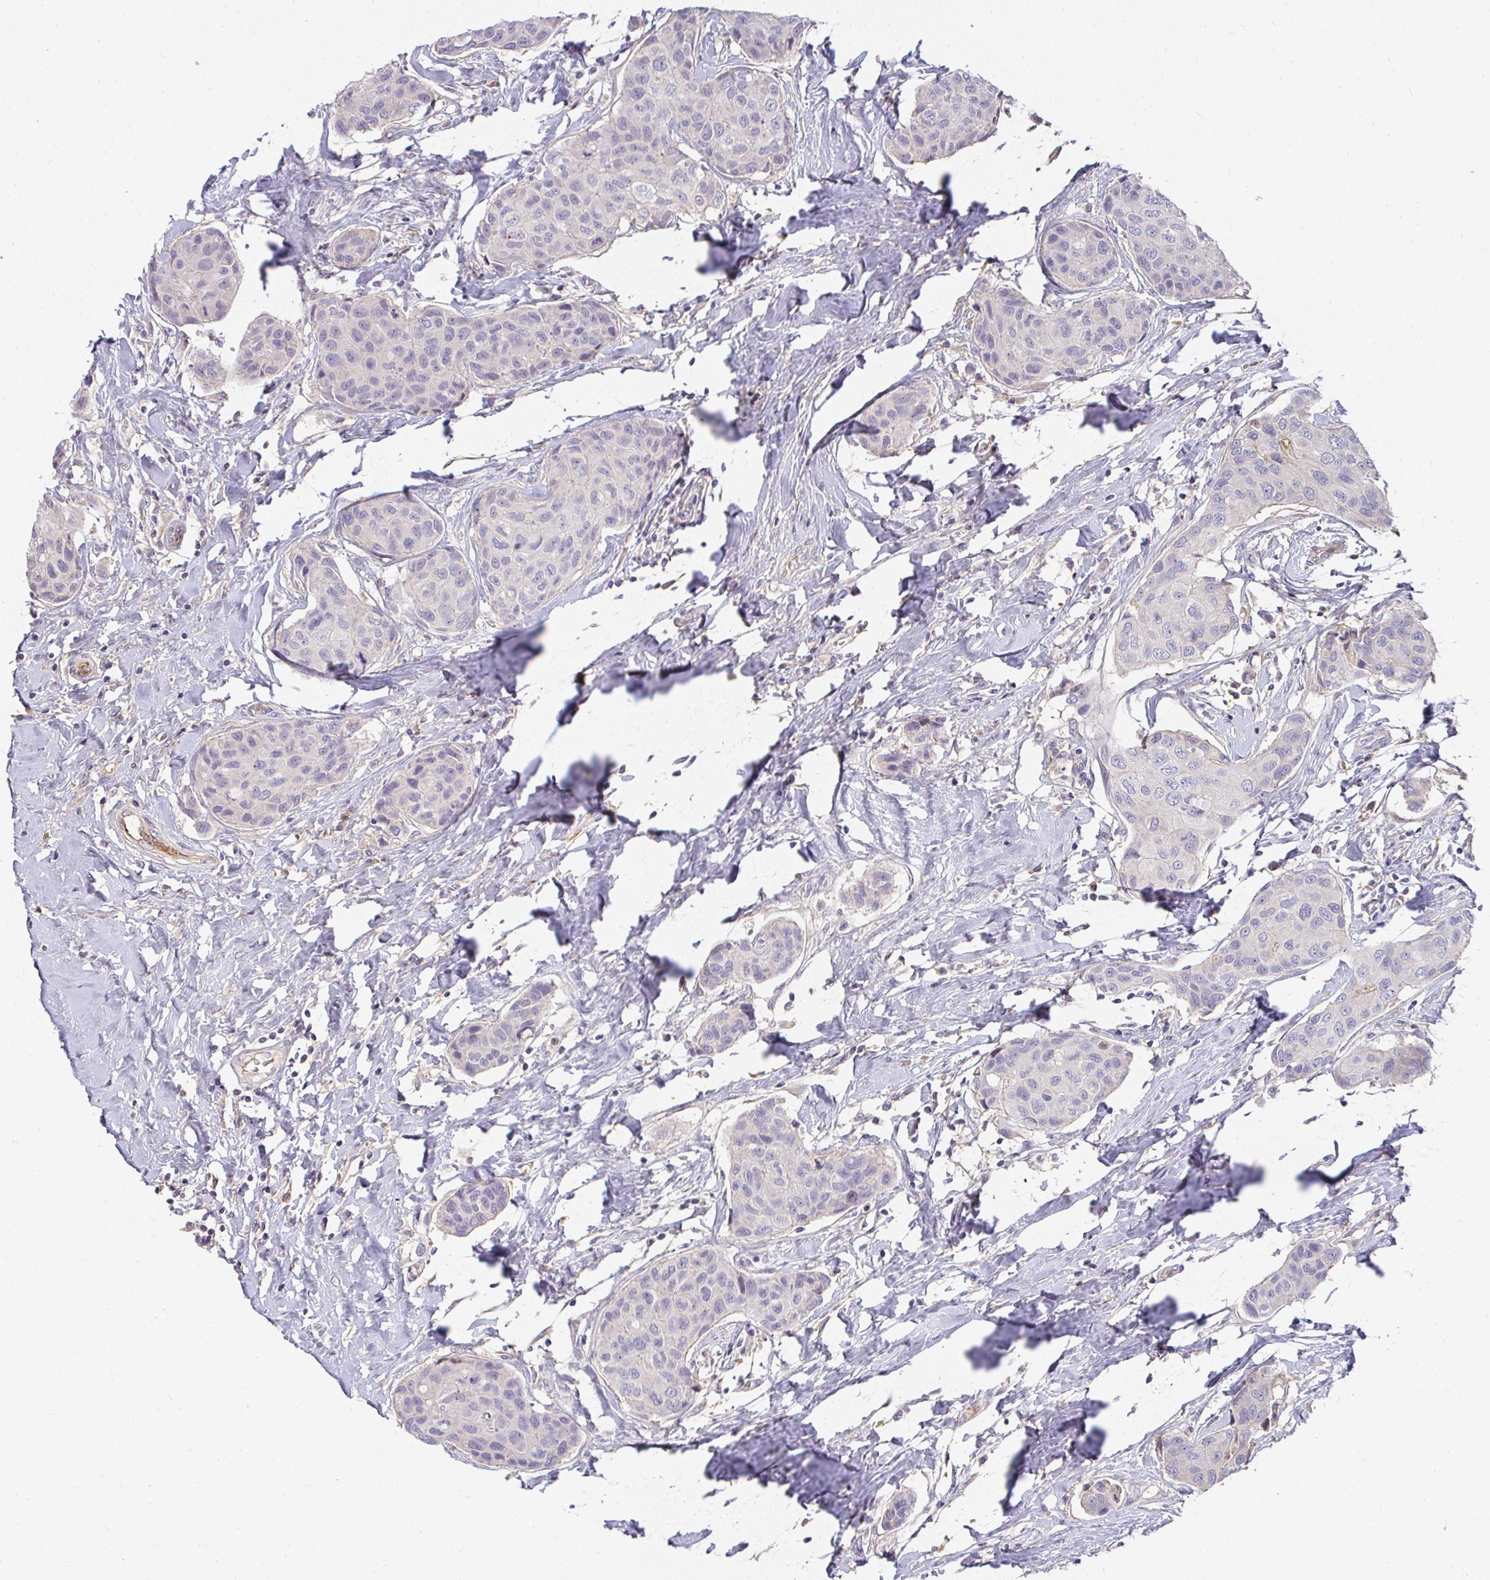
{"staining": {"intensity": "negative", "quantity": "none", "location": "none"}, "tissue": "breast cancer", "cell_type": "Tumor cells", "image_type": "cancer", "snomed": [{"axis": "morphology", "description": "Duct carcinoma"}, {"axis": "topography", "description": "Breast"}], "caption": "A photomicrograph of breast cancer stained for a protein reveals no brown staining in tumor cells.", "gene": "LOXL4", "patient": {"sex": "female", "age": 80}}